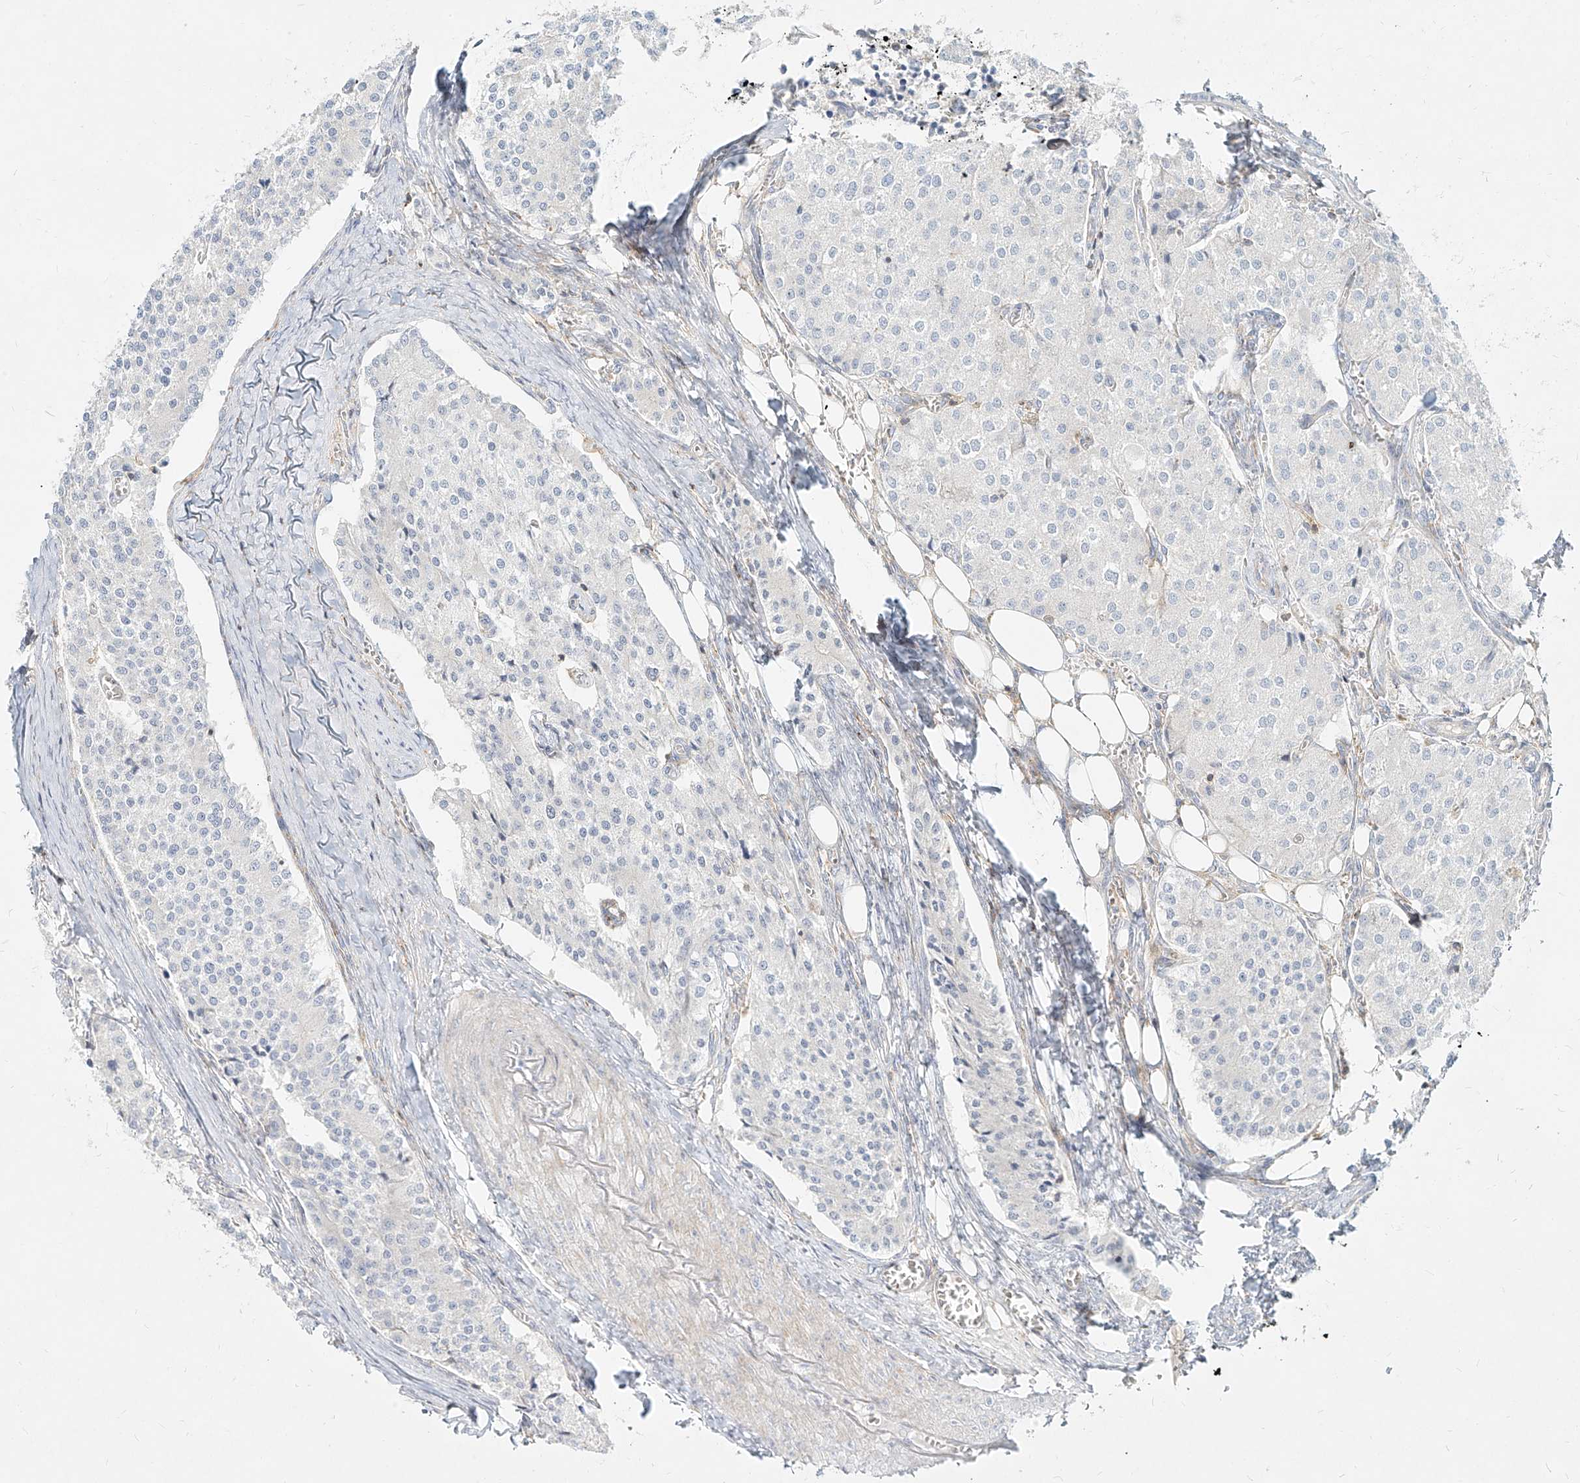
{"staining": {"intensity": "negative", "quantity": "none", "location": "none"}, "tissue": "carcinoid", "cell_type": "Tumor cells", "image_type": "cancer", "snomed": [{"axis": "morphology", "description": "Carcinoid, malignant, NOS"}, {"axis": "topography", "description": "Colon"}], "caption": "DAB immunohistochemical staining of carcinoid shows no significant expression in tumor cells.", "gene": "SLC2A12", "patient": {"sex": "female", "age": 52}}